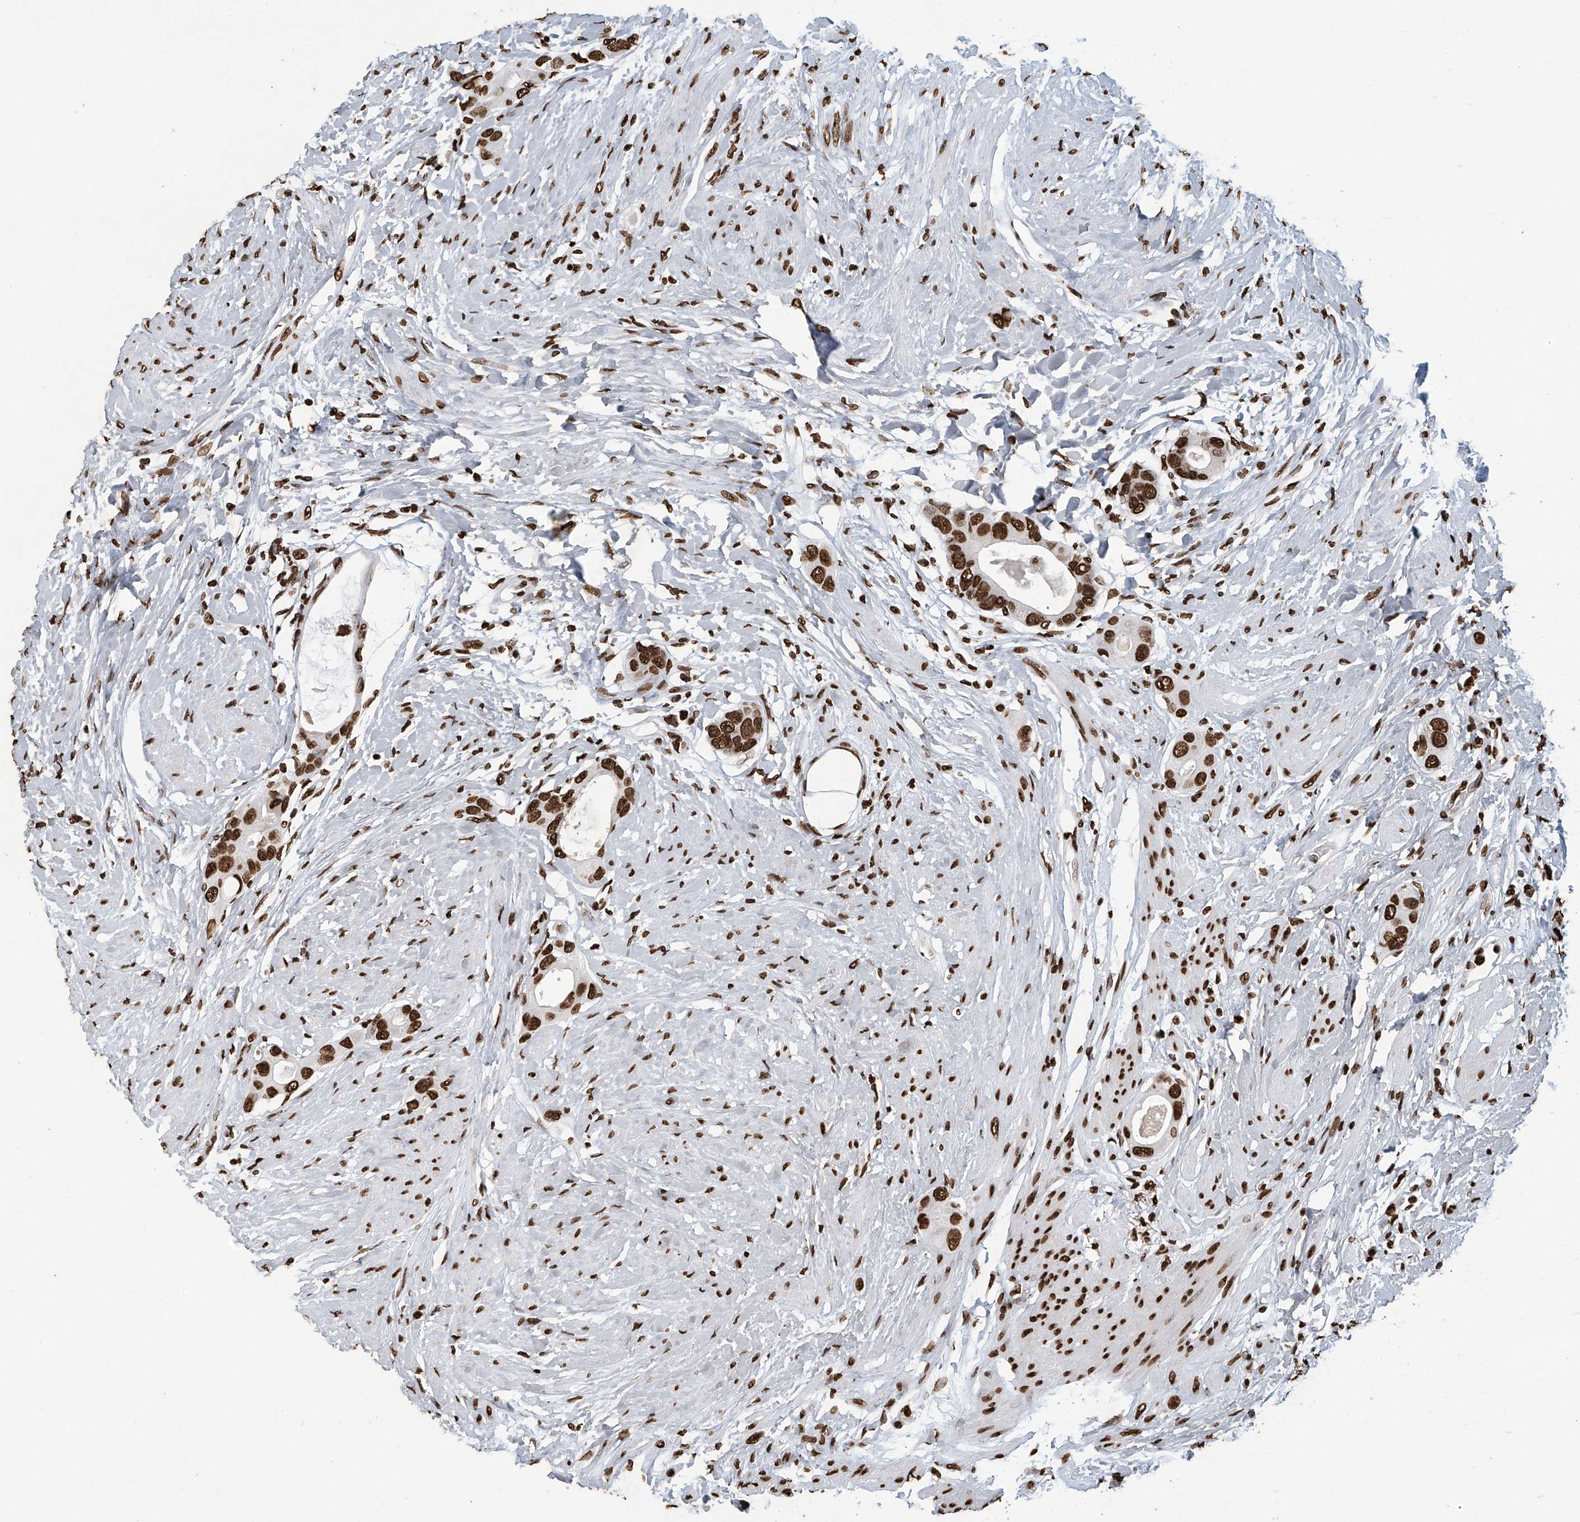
{"staining": {"intensity": "strong", "quantity": ">75%", "location": "nuclear"}, "tissue": "colorectal cancer", "cell_type": "Tumor cells", "image_type": "cancer", "snomed": [{"axis": "morphology", "description": "Adenocarcinoma, NOS"}, {"axis": "topography", "description": "Rectum"}], "caption": "Immunohistochemistry (IHC) staining of adenocarcinoma (colorectal), which reveals high levels of strong nuclear positivity in approximately >75% of tumor cells indicating strong nuclear protein positivity. The staining was performed using DAB (brown) for protein detection and nuclei were counterstained in hematoxylin (blue).", "gene": "H3-3A", "patient": {"sex": "male", "age": 51}}